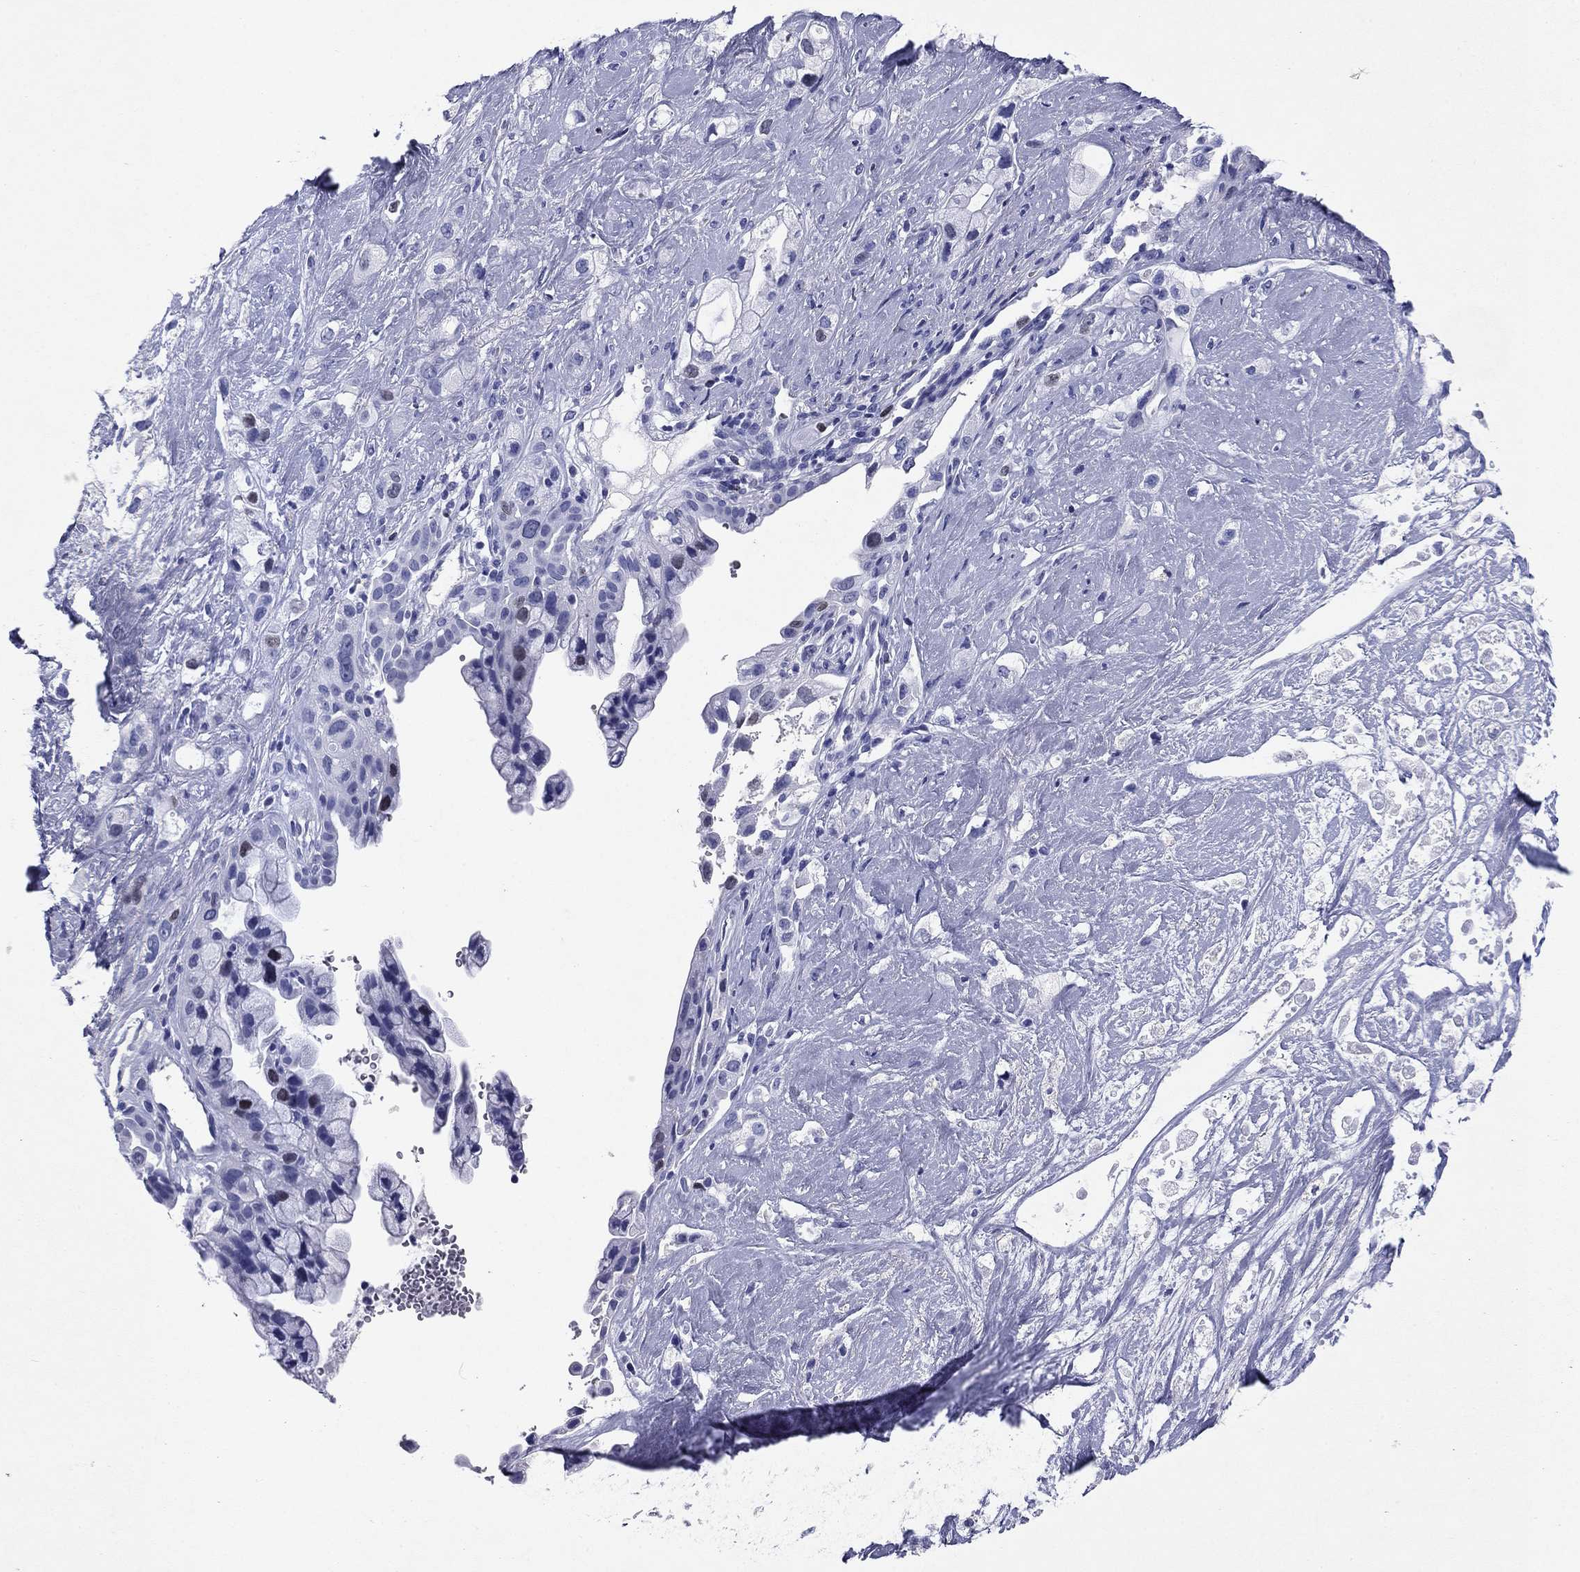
{"staining": {"intensity": "negative", "quantity": "none", "location": "none"}, "tissue": "pancreatic cancer", "cell_type": "Tumor cells", "image_type": "cancer", "snomed": [{"axis": "morphology", "description": "Adenocarcinoma, NOS"}, {"axis": "topography", "description": "Pancreas"}], "caption": "Pancreatic adenocarcinoma stained for a protein using immunohistochemistry displays no expression tumor cells.", "gene": "GZMK", "patient": {"sex": "male", "age": 44}}